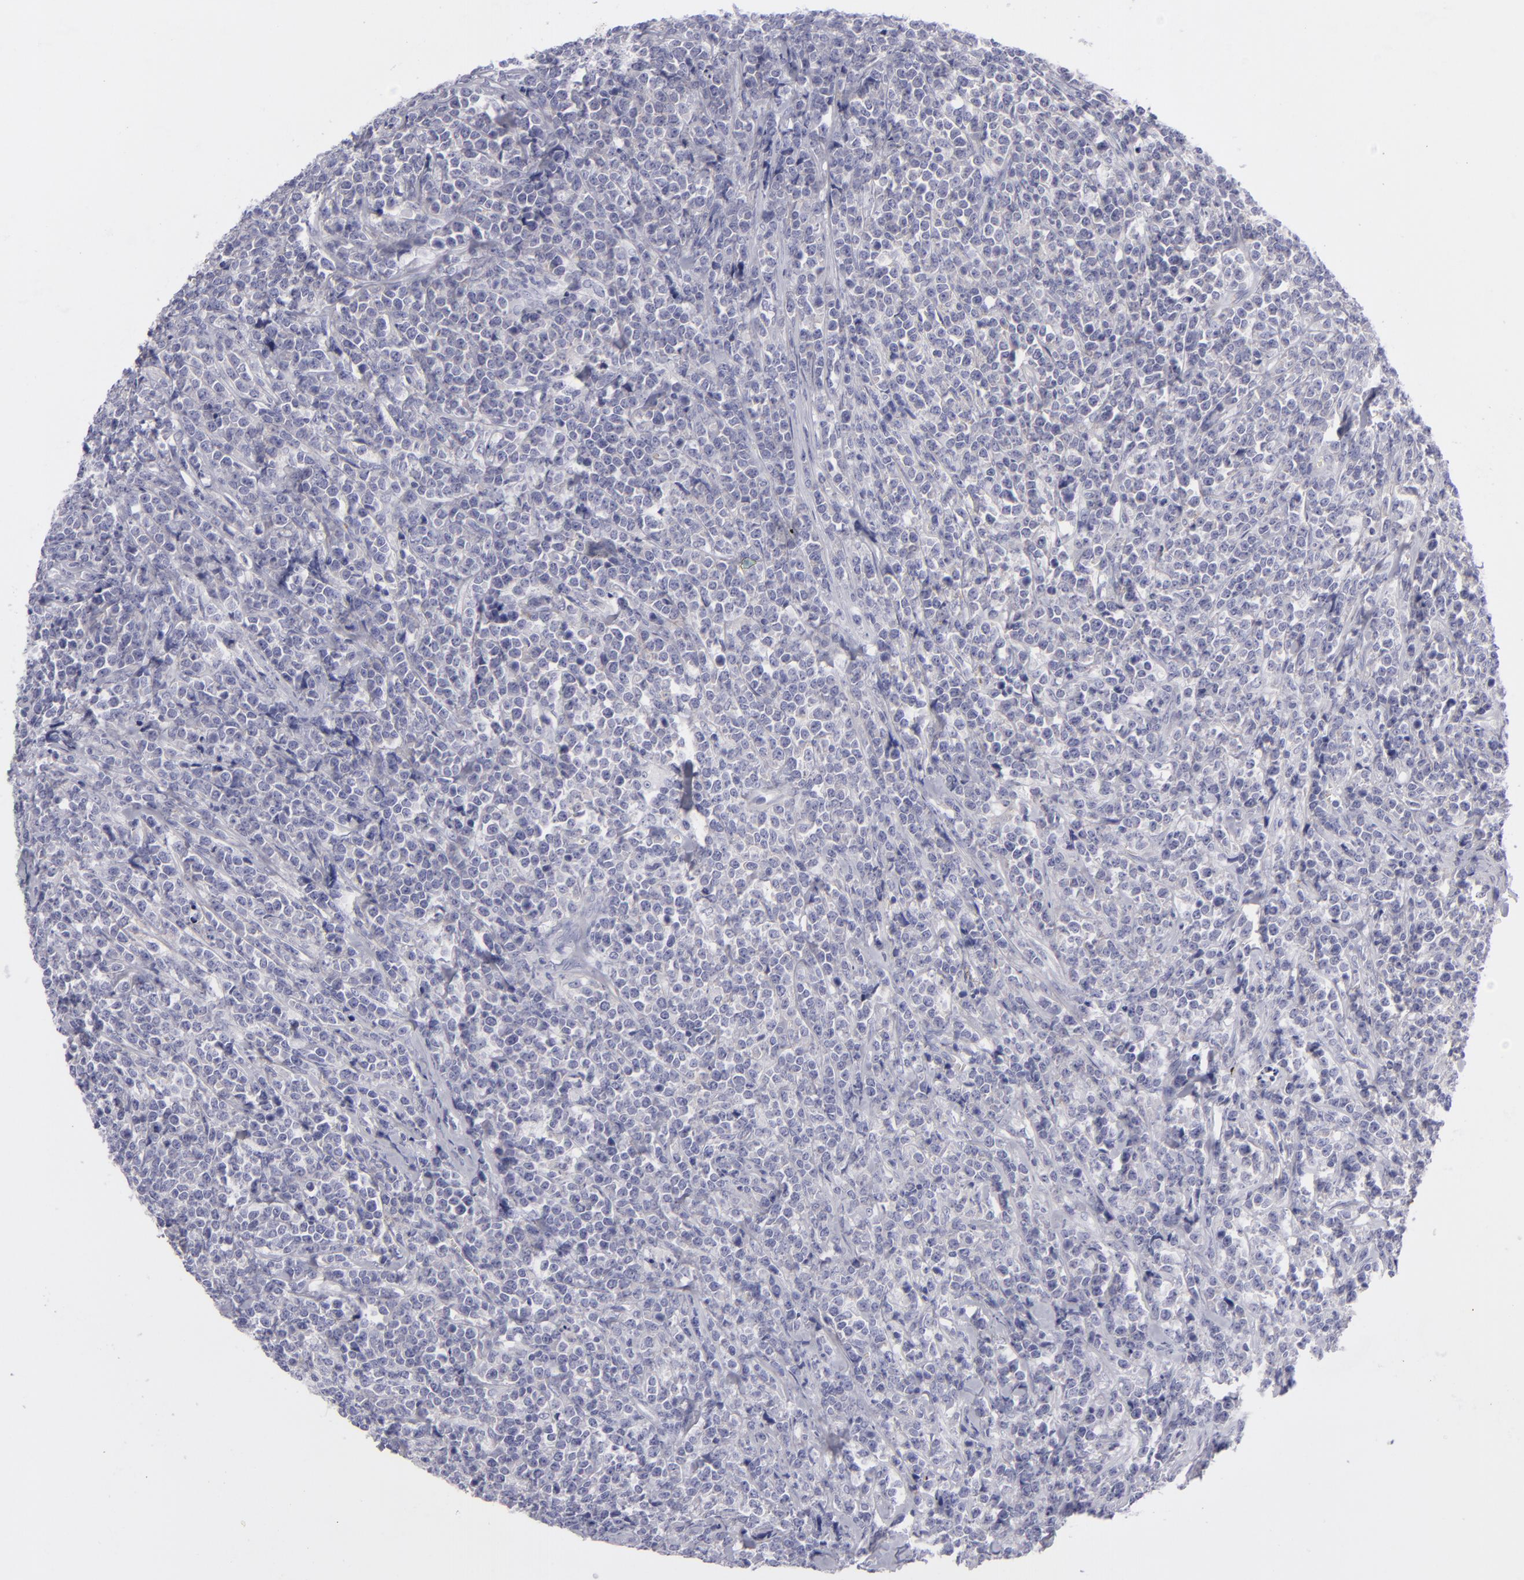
{"staining": {"intensity": "negative", "quantity": "none", "location": "none"}, "tissue": "lymphoma", "cell_type": "Tumor cells", "image_type": "cancer", "snomed": [{"axis": "morphology", "description": "Malignant lymphoma, non-Hodgkin's type, High grade"}, {"axis": "topography", "description": "Small intestine"}, {"axis": "topography", "description": "Colon"}], "caption": "A histopathology image of human malignant lymphoma, non-Hodgkin's type (high-grade) is negative for staining in tumor cells.", "gene": "DLG4", "patient": {"sex": "male", "age": 8}}